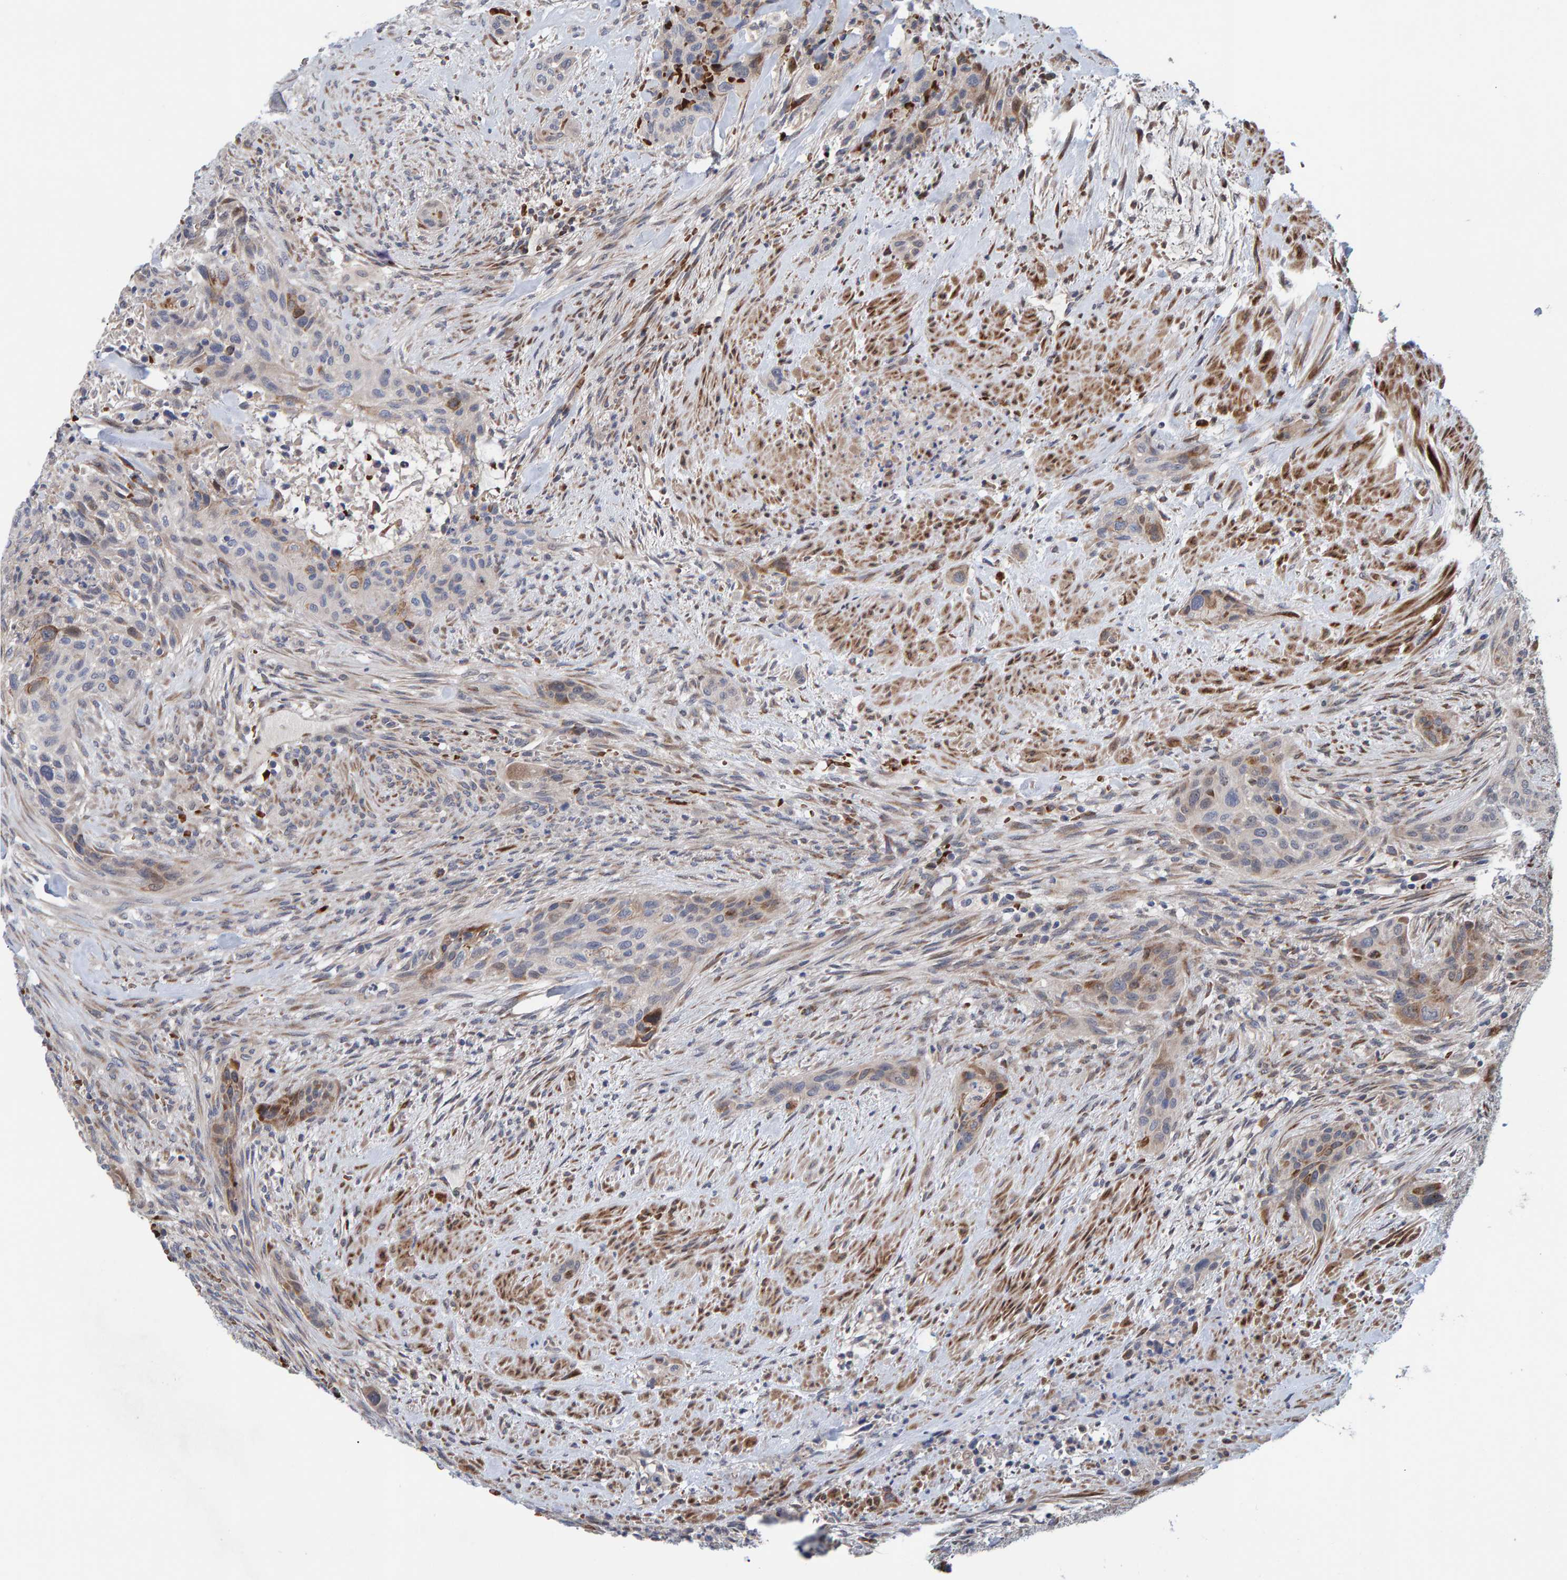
{"staining": {"intensity": "moderate", "quantity": "<25%", "location": "cytoplasmic/membranous"}, "tissue": "urothelial cancer", "cell_type": "Tumor cells", "image_type": "cancer", "snomed": [{"axis": "morphology", "description": "Urothelial carcinoma, High grade"}, {"axis": "topography", "description": "Urinary bladder"}], "caption": "DAB immunohistochemical staining of human urothelial cancer exhibits moderate cytoplasmic/membranous protein positivity in approximately <25% of tumor cells.", "gene": "MFSD6L", "patient": {"sex": "male", "age": 35}}